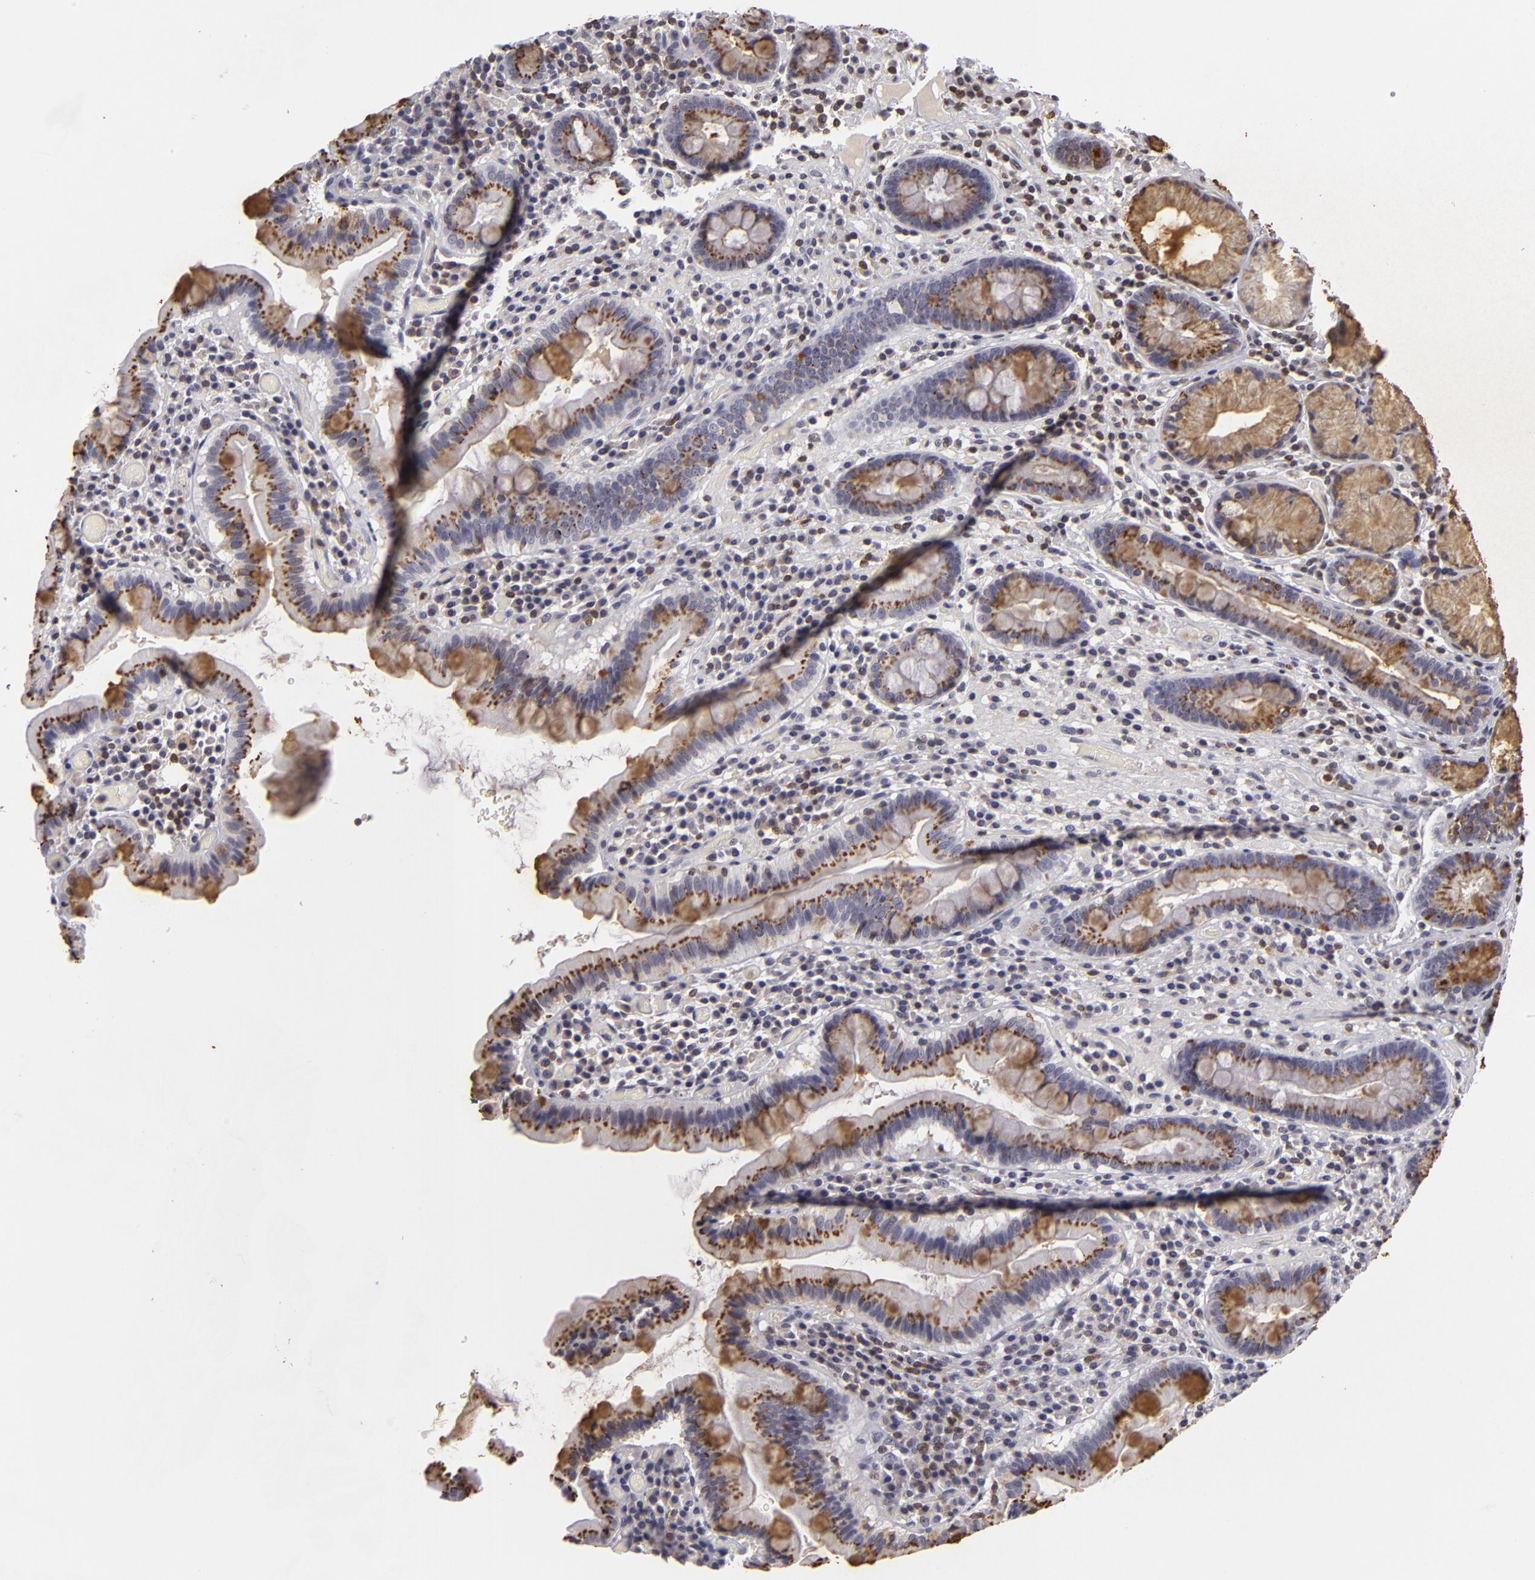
{"staining": {"intensity": "moderate", "quantity": "25%-75%", "location": "cytoplasmic/membranous"}, "tissue": "duodenum", "cell_type": "Glandular cells", "image_type": "normal", "snomed": [{"axis": "morphology", "description": "Normal tissue, NOS"}, {"axis": "topography", "description": "Stomach, lower"}, {"axis": "topography", "description": "Duodenum"}], "caption": "Brown immunohistochemical staining in benign human duodenum shows moderate cytoplasmic/membranous positivity in about 25%-75% of glandular cells. (Stains: DAB (3,3'-diaminobenzidine) in brown, nuclei in blue, Microscopy: brightfield microscopy at high magnification).", "gene": "KCNAB2", "patient": {"sex": "male", "age": 84}}